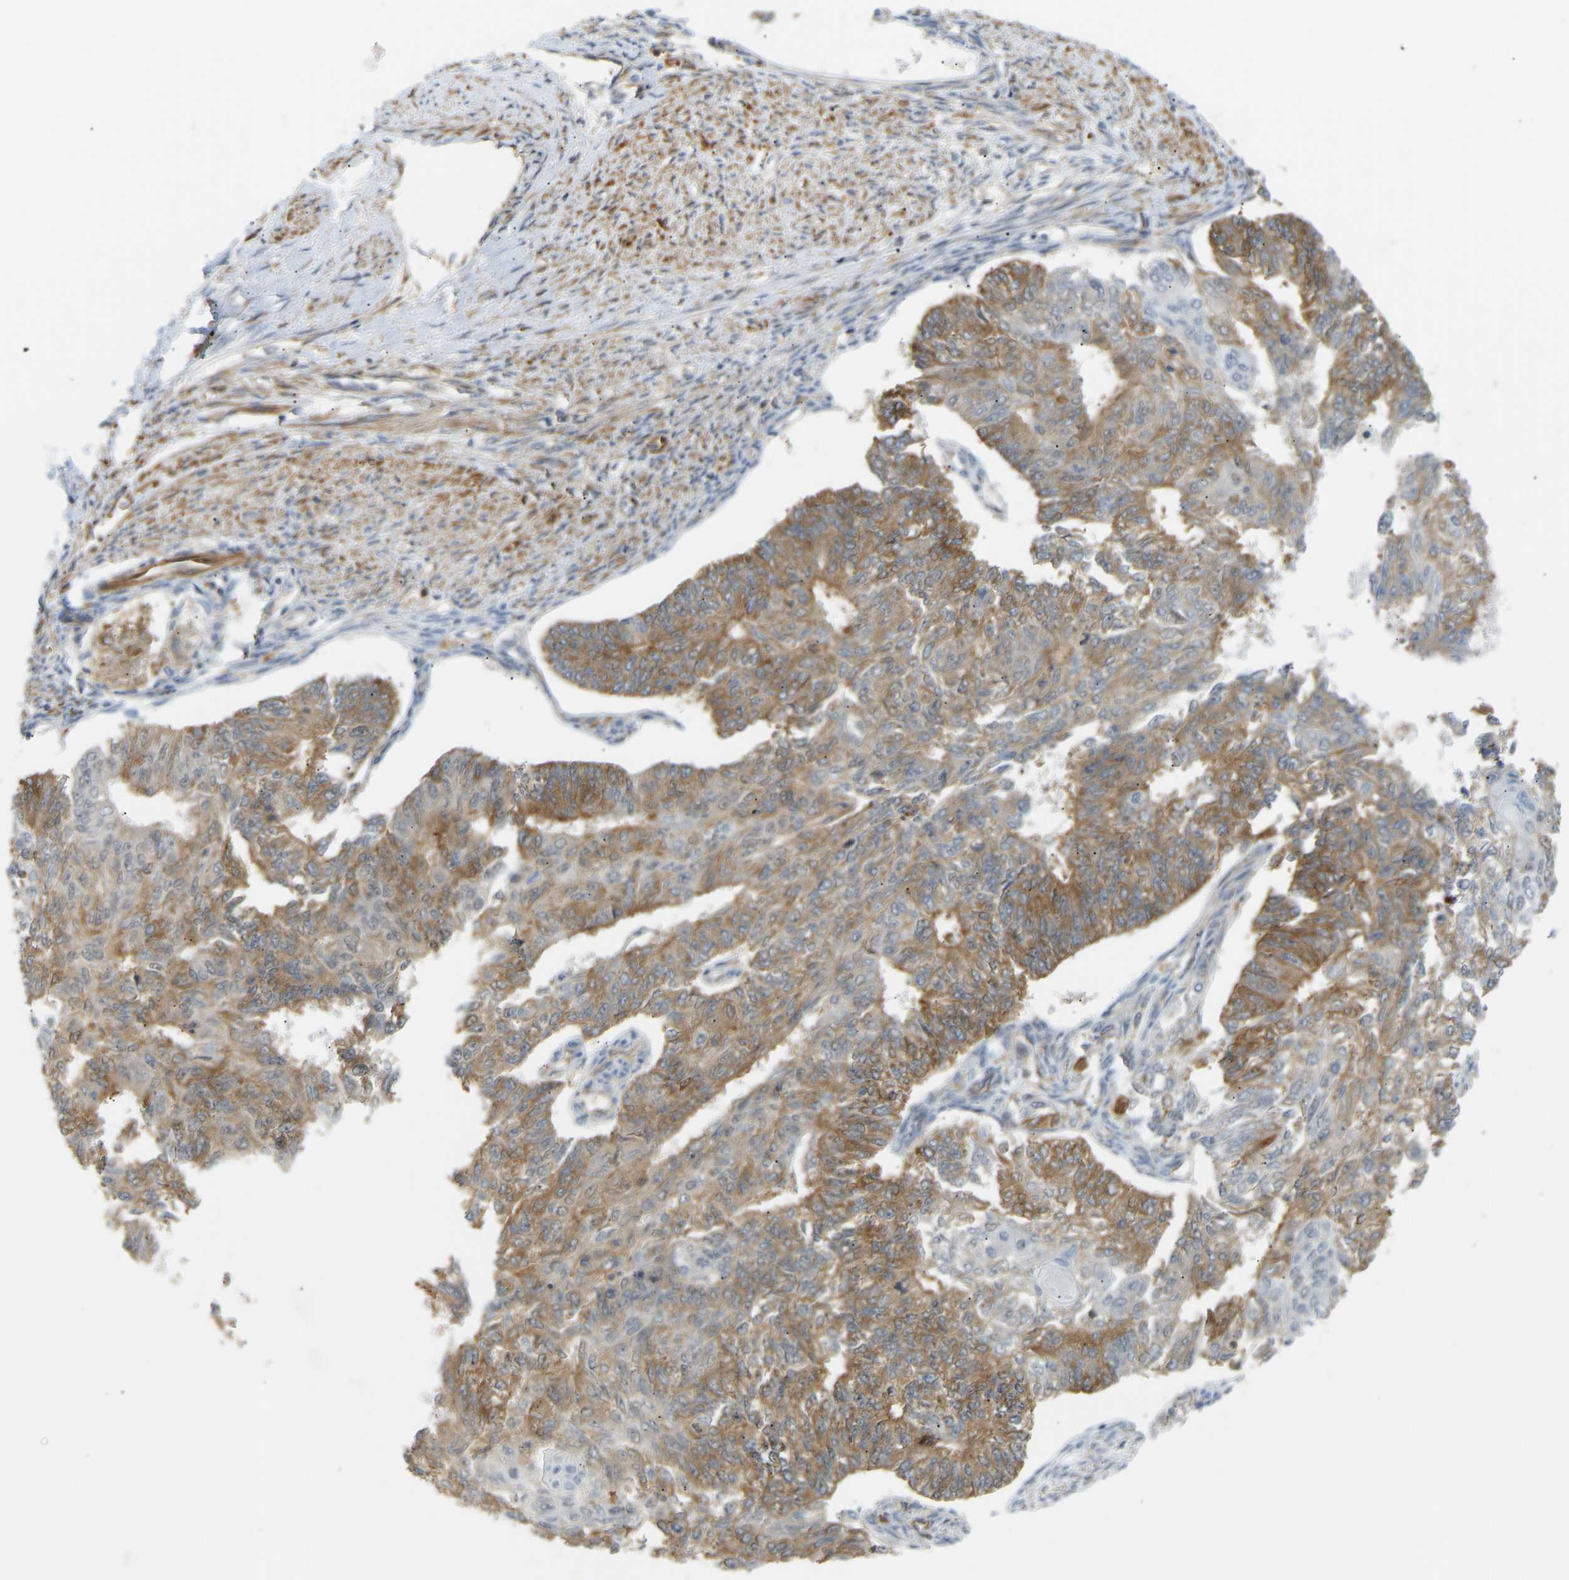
{"staining": {"intensity": "moderate", "quantity": ">75%", "location": "cytoplasmic/membranous"}, "tissue": "endometrial cancer", "cell_type": "Tumor cells", "image_type": "cancer", "snomed": [{"axis": "morphology", "description": "Adenocarcinoma, NOS"}, {"axis": "topography", "description": "Endometrium"}], "caption": "DAB immunohistochemical staining of human endometrial adenocarcinoma shows moderate cytoplasmic/membranous protein positivity in approximately >75% of tumor cells.", "gene": "PLCG2", "patient": {"sex": "female", "age": 32}}